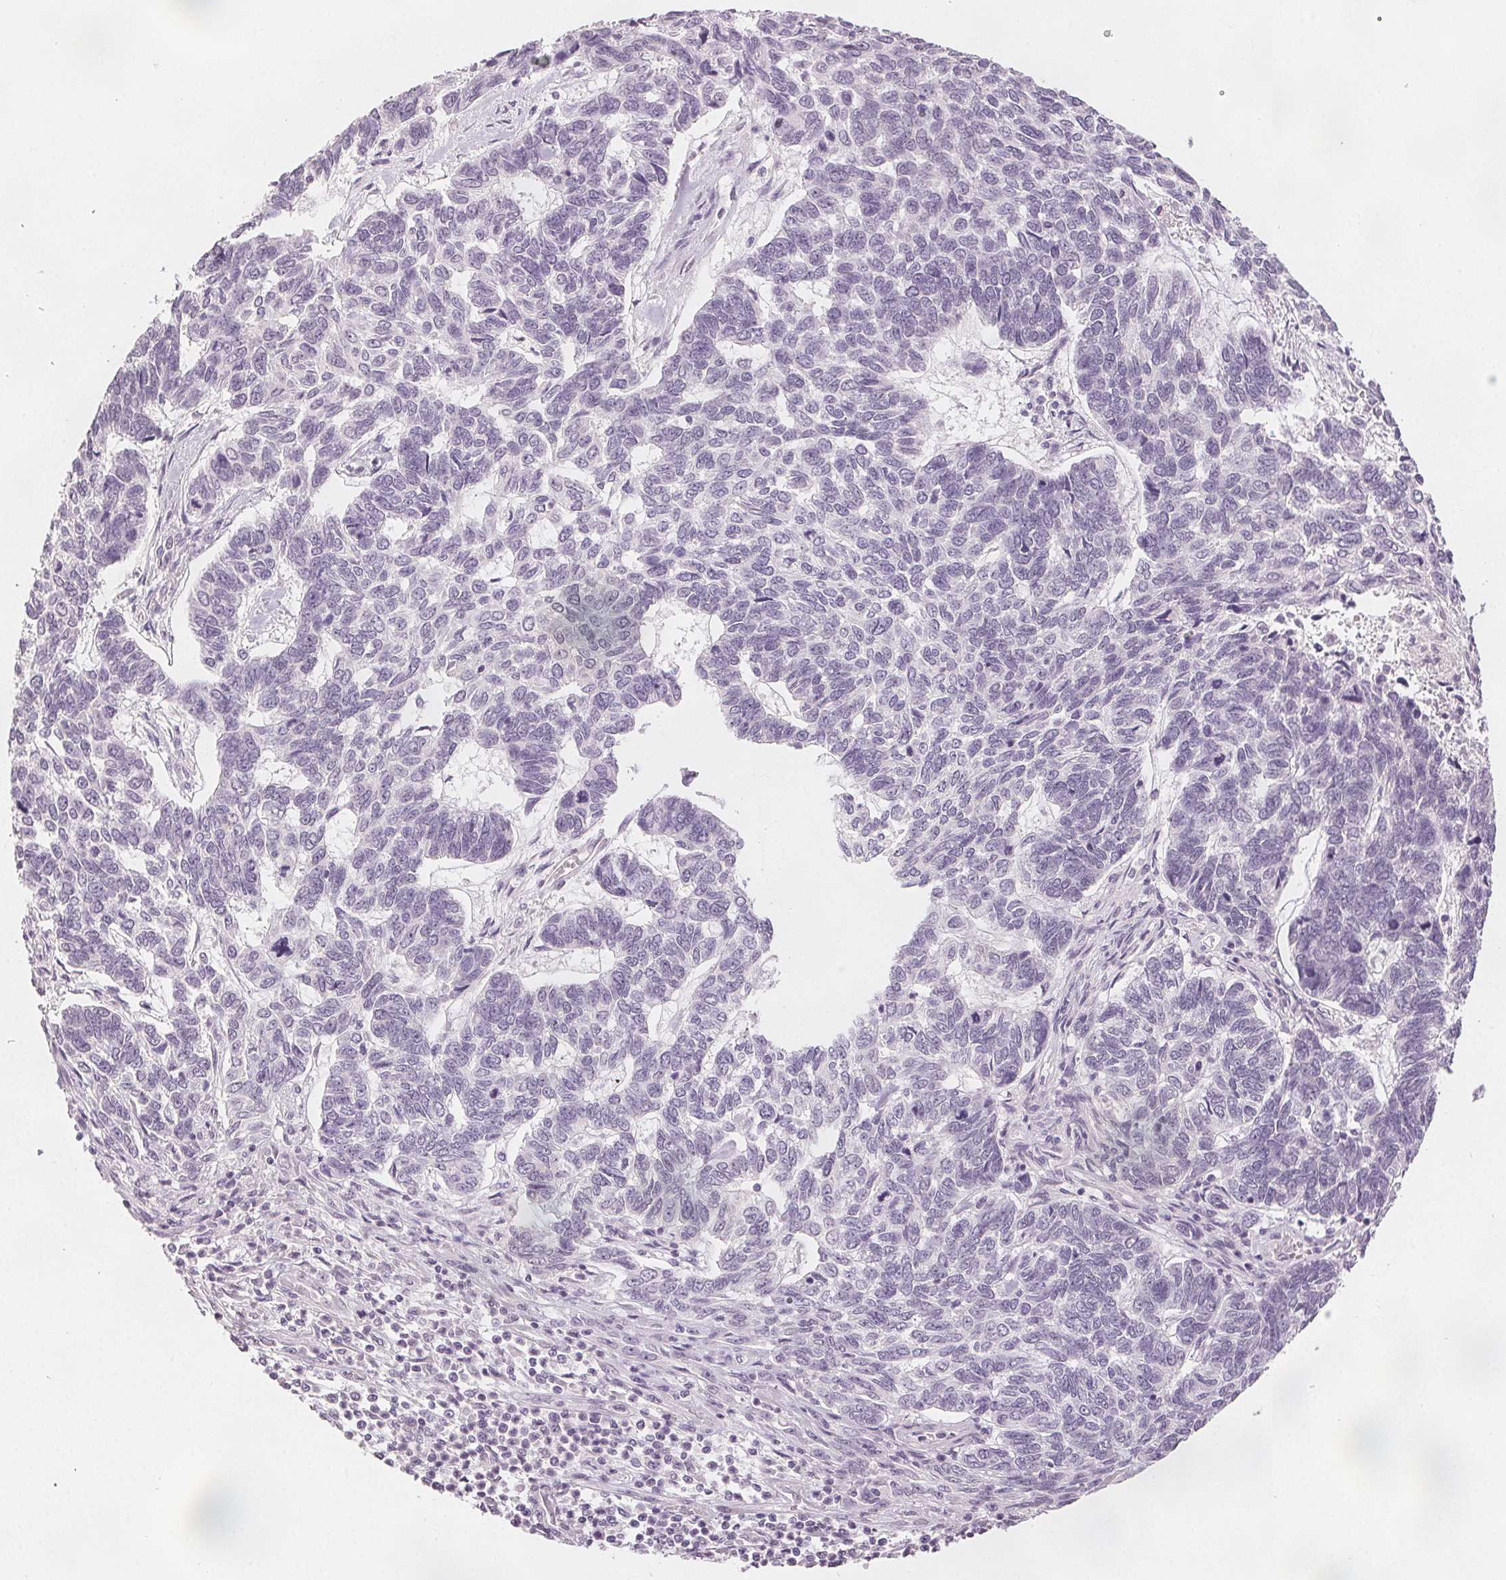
{"staining": {"intensity": "negative", "quantity": "none", "location": "none"}, "tissue": "skin cancer", "cell_type": "Tumor cells", "image_type": "cancer", "snomed": [{"axis": "morphology", "description": "Basal cell carcinoma"}, {"axis": "topography", "description": "Skin"}], "caption": "Tumor cells are negative for brown protein staining in basal cell carcinoma (skin).", "gene": "SLC27A5", "patient": {"sex": "female", "age": 65}}